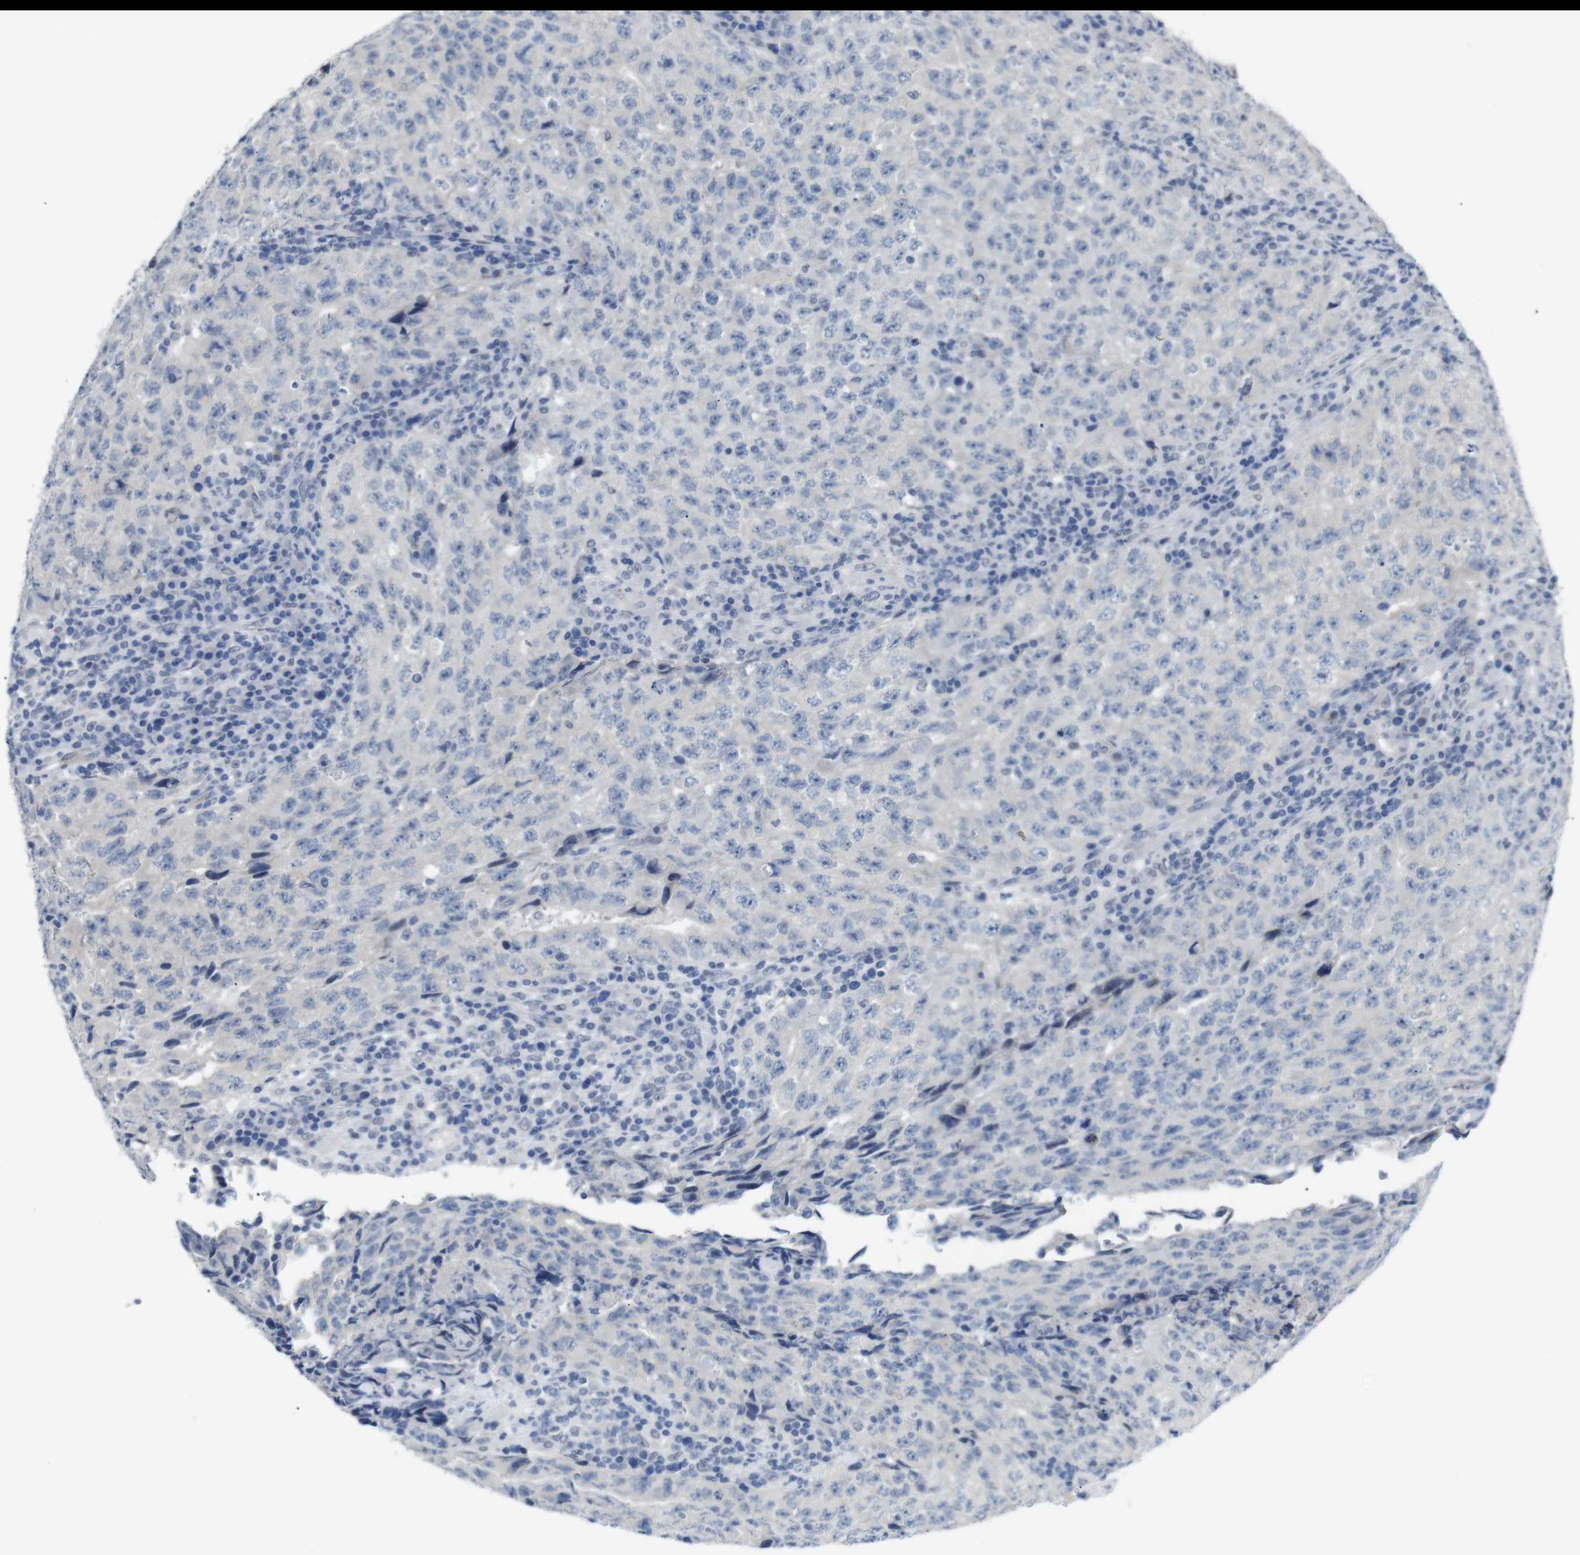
{"staining": {"intensity": "negative", "quantity": "none", "location": "none"}, "tissue": "testis cancer", "cell_type": "Tumor cells", "image_type": "cancer", "snomed": [{"axis": "morphology", "description": "Necrosis, NOS"}, {"axis": "morphology", "description": "Carcinoma, Embryonal, NOS"}, {"axis": "topography", "description": "Testis"}], "caption": "Immunohistochemistry (IHC) of human testis embryonal carcinoma exhibits no positivity in tumor cells.", "gene": "CHRM5", "patient": {"sex": "male", "age": 19}}